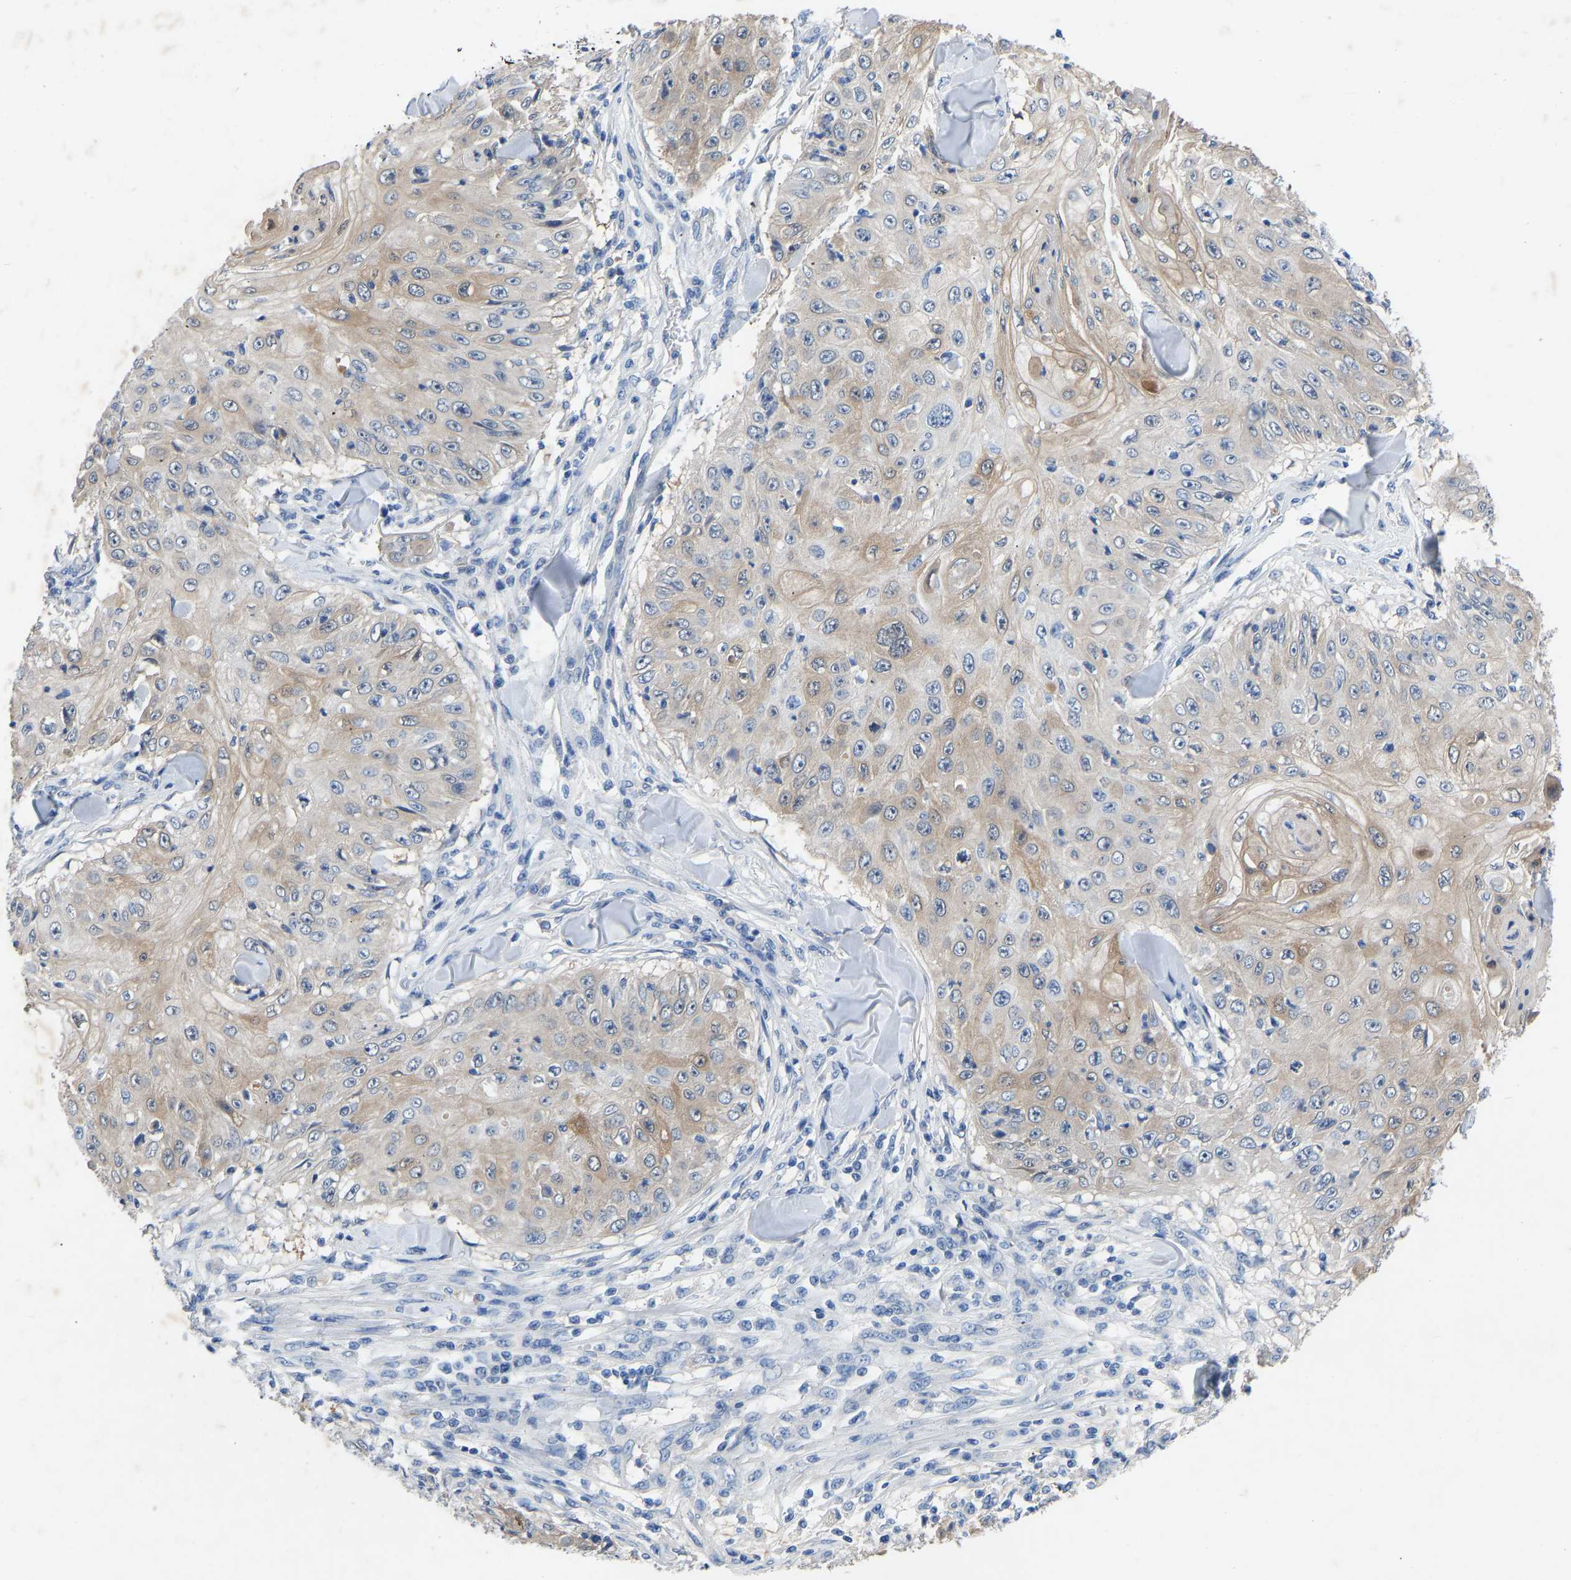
{"staining": {"intensity": "weak", "quantity": ">75%", "location": "cytoplasmic/membranous"}, "tissue": "skin cancer", "cell_type": "Tumor cells", "image_type": "cancer", "snomed": [{"axis": "morphology", "description": "Squamous cell carcinoma, NOS"}, {"axis": "topography", "description": "Skin"}], "caption": "Skin cancer stained with DAB IHC shows low levels of weak cytoplasmic/membranous positivity in approximately >75% of tumor cells.", "gene": "RBP1", "patient": {"sex": "male", "age": 86}}